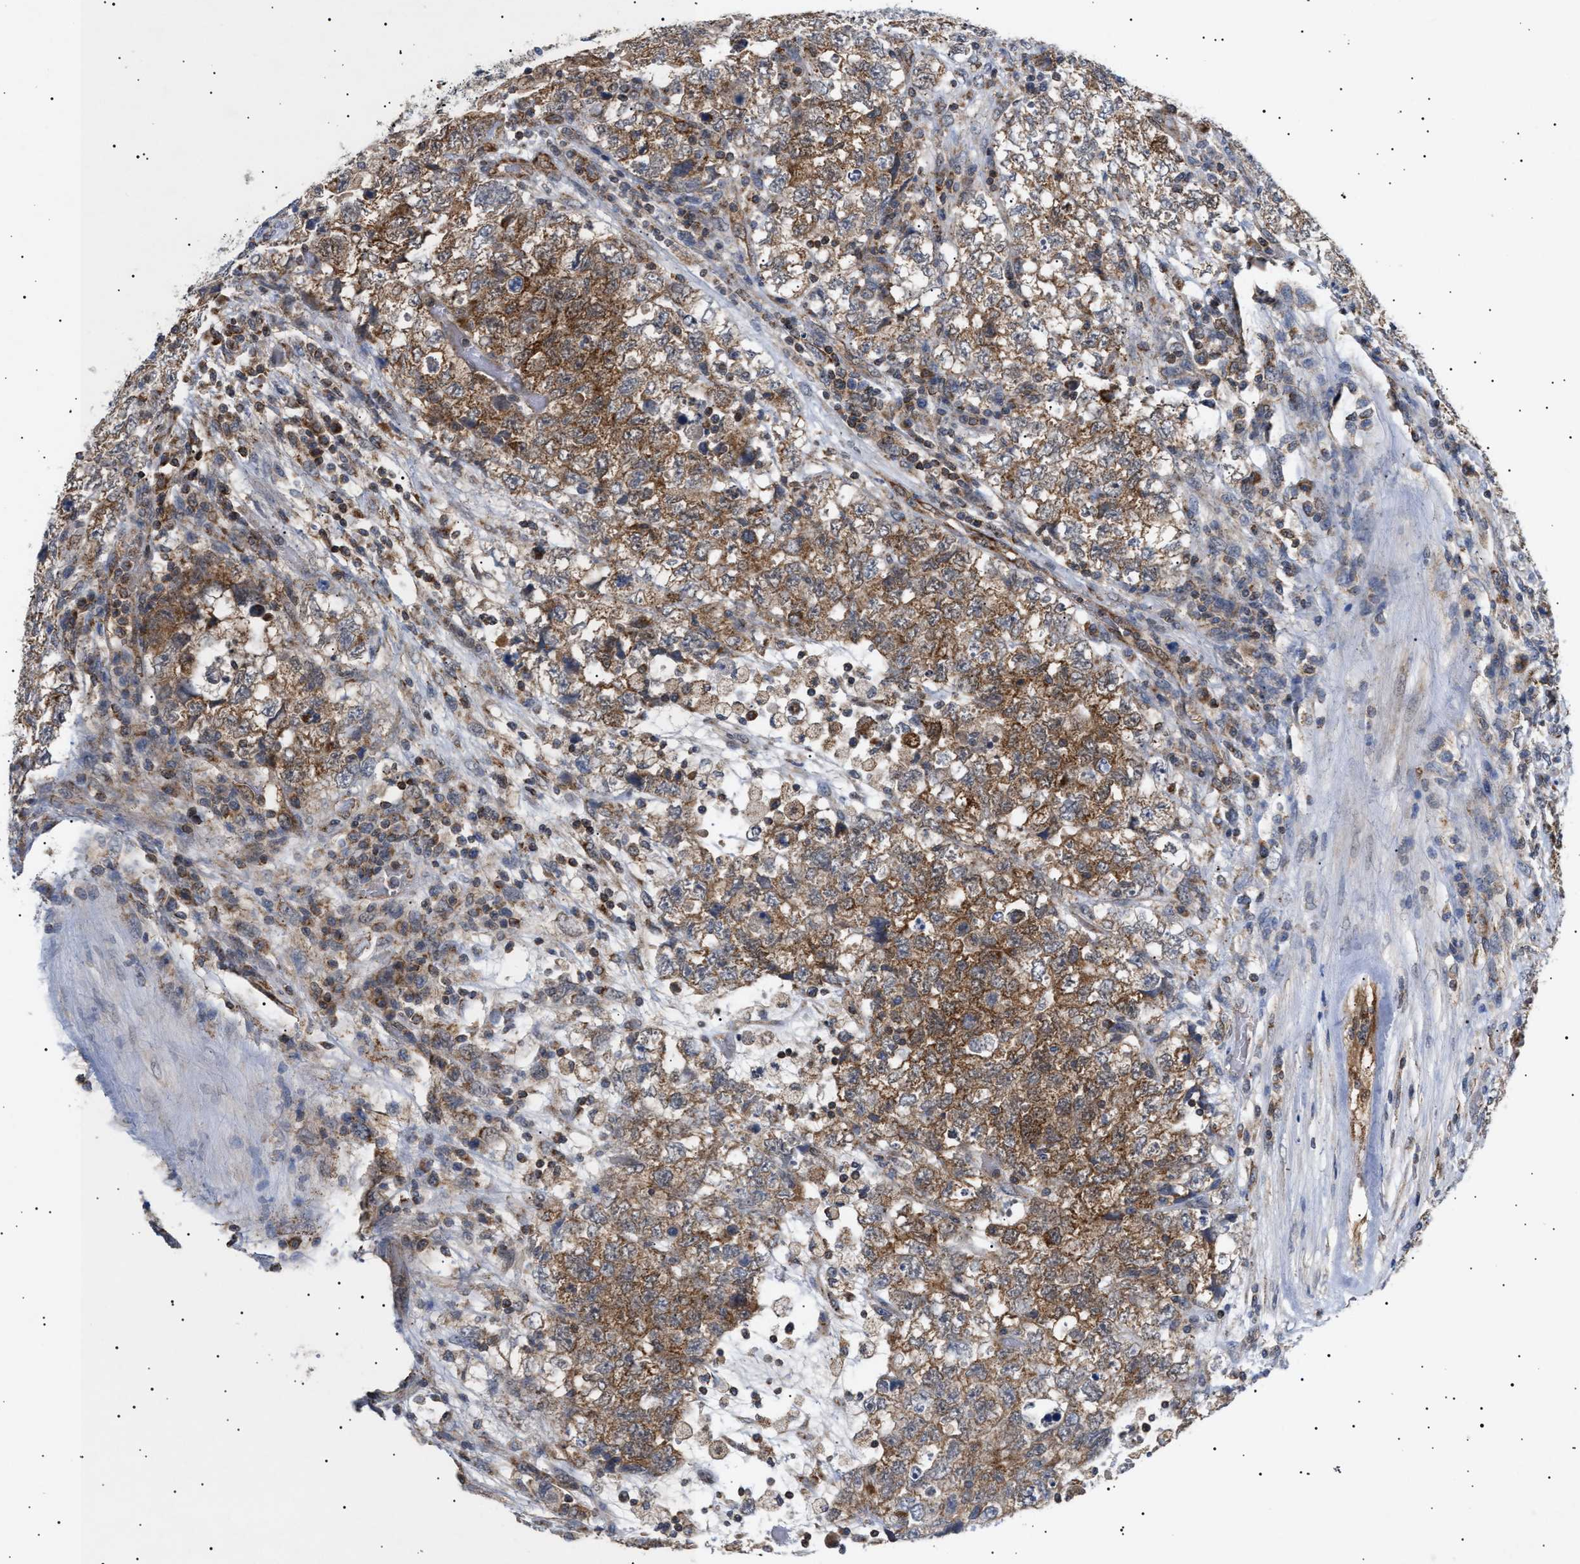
{"staining": {"intensity": "strong", "quantity": ">75%", "location": "cytoplasmic/membranous"}, "tissue": "testis cancer", "cell_type": "Tumor cells", "image_type": "cancer", "snomed": [{"axis": "morphology", "description": "Seminoma, NOS"}, {"axis": "topography", "description": "Testis"}], "caption": "Immunohistochemical staining of human testis cancer displays high levels of strong cytoplasmic/membranous expression in about >75% of tumor cells.", "gene": "SIRT5", "patient": {"sex": "male", "age": 22}}